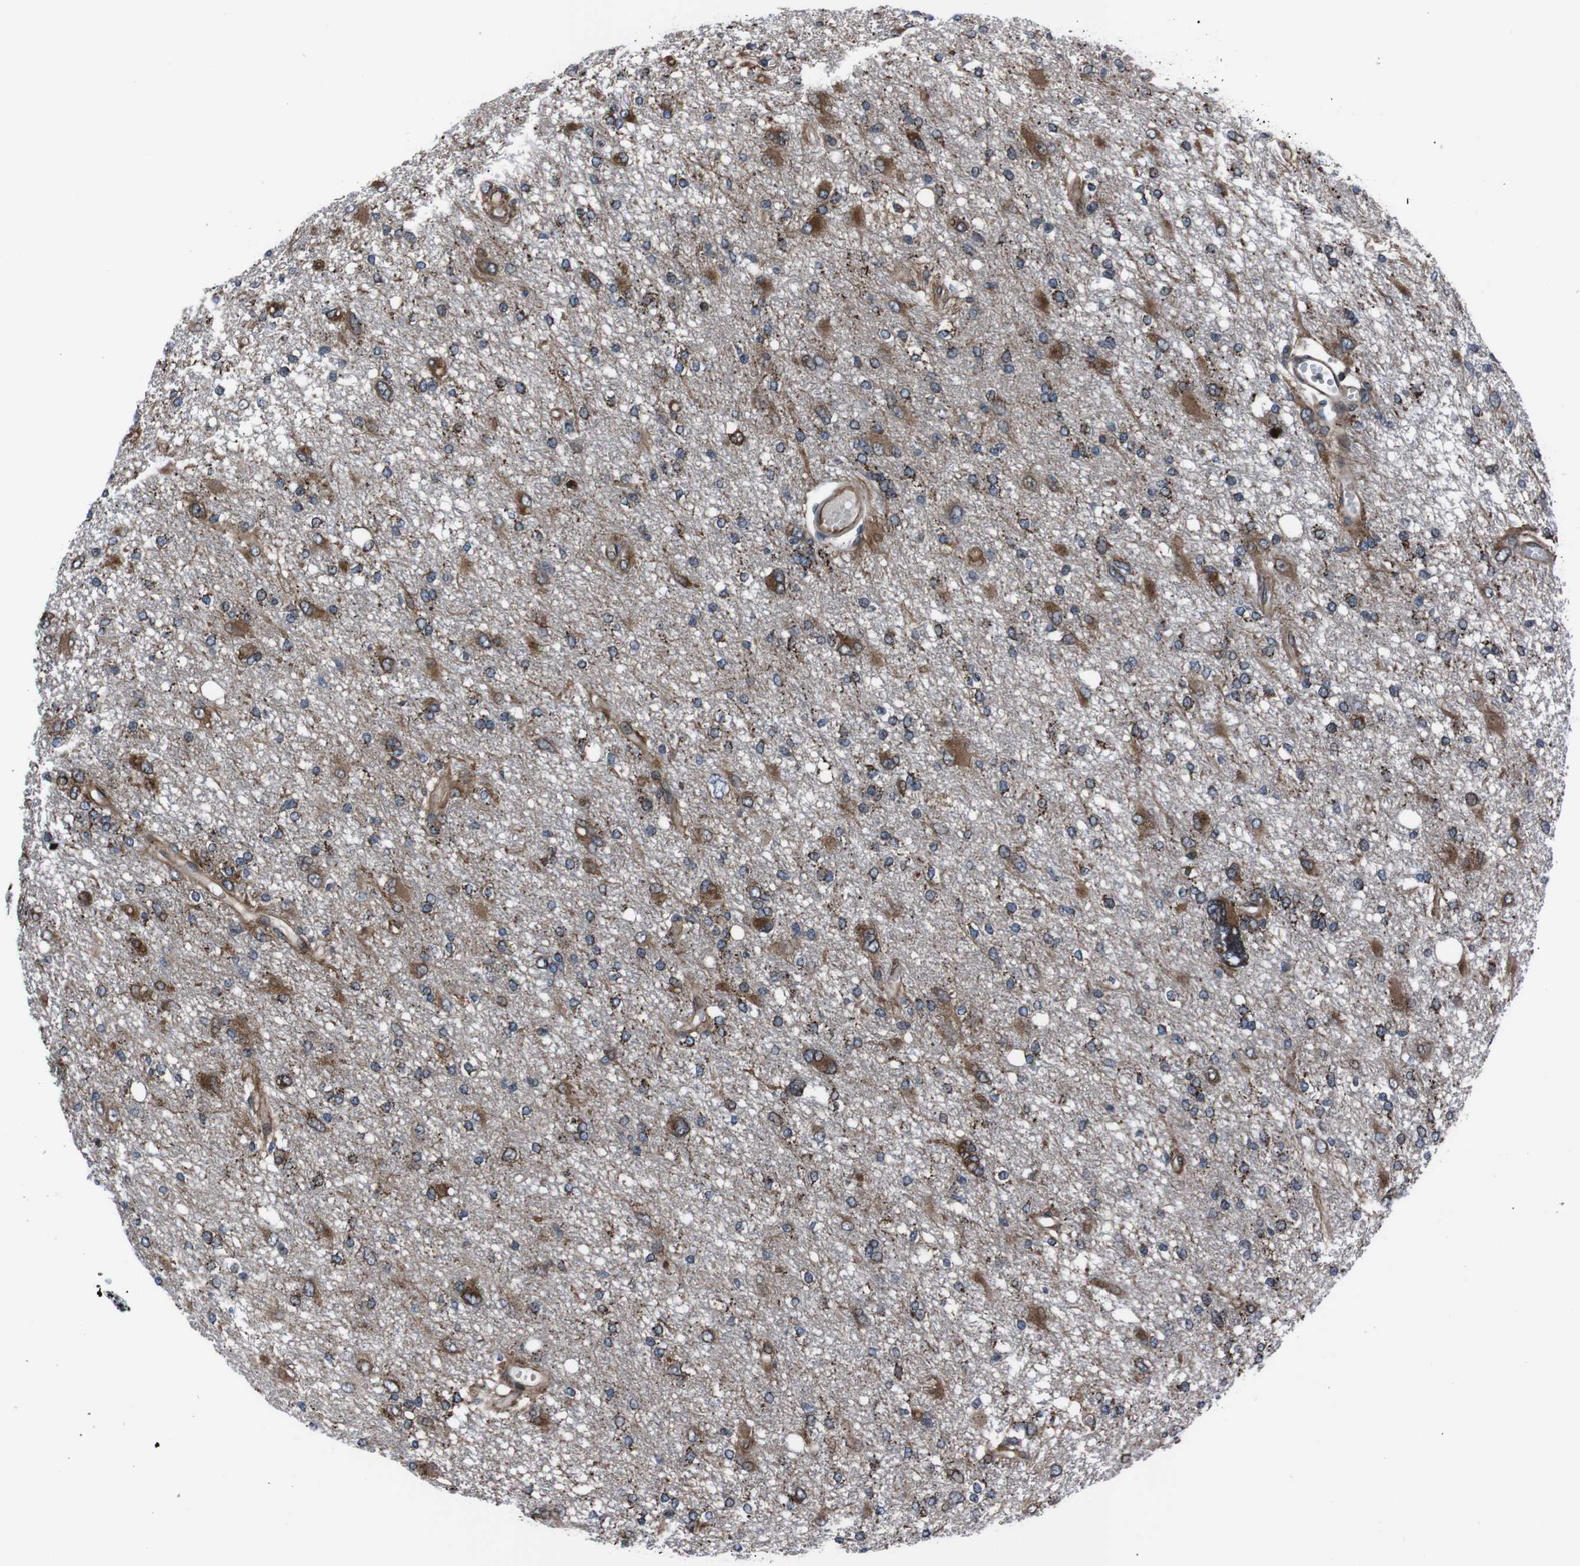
{"staining": {"intensity": "moderate", "quantity": "25%-75%", "location": "cytoplasmic/membranous"}, "tissue": "glioma", "cell_type": "Tumor cells", "image_type": "cancer", "snomed": [{"axis": "morphology", "description": "Glioma, malignant, High grade"}, {"axis": "topography", "description": "Brain"}], "caption": "Immunohistochemistry micrograph of neoplastic tissue: human glioma stained using immunohistochemistry shows medium levels of moderate protein expression localized specifically in the cytoplasmic/membranous of tumor cells, appearing as a cytoplasmic/membranous brown color.", "gene": "EIF4A2", "patient": {"sex": "female", "age": 59}}